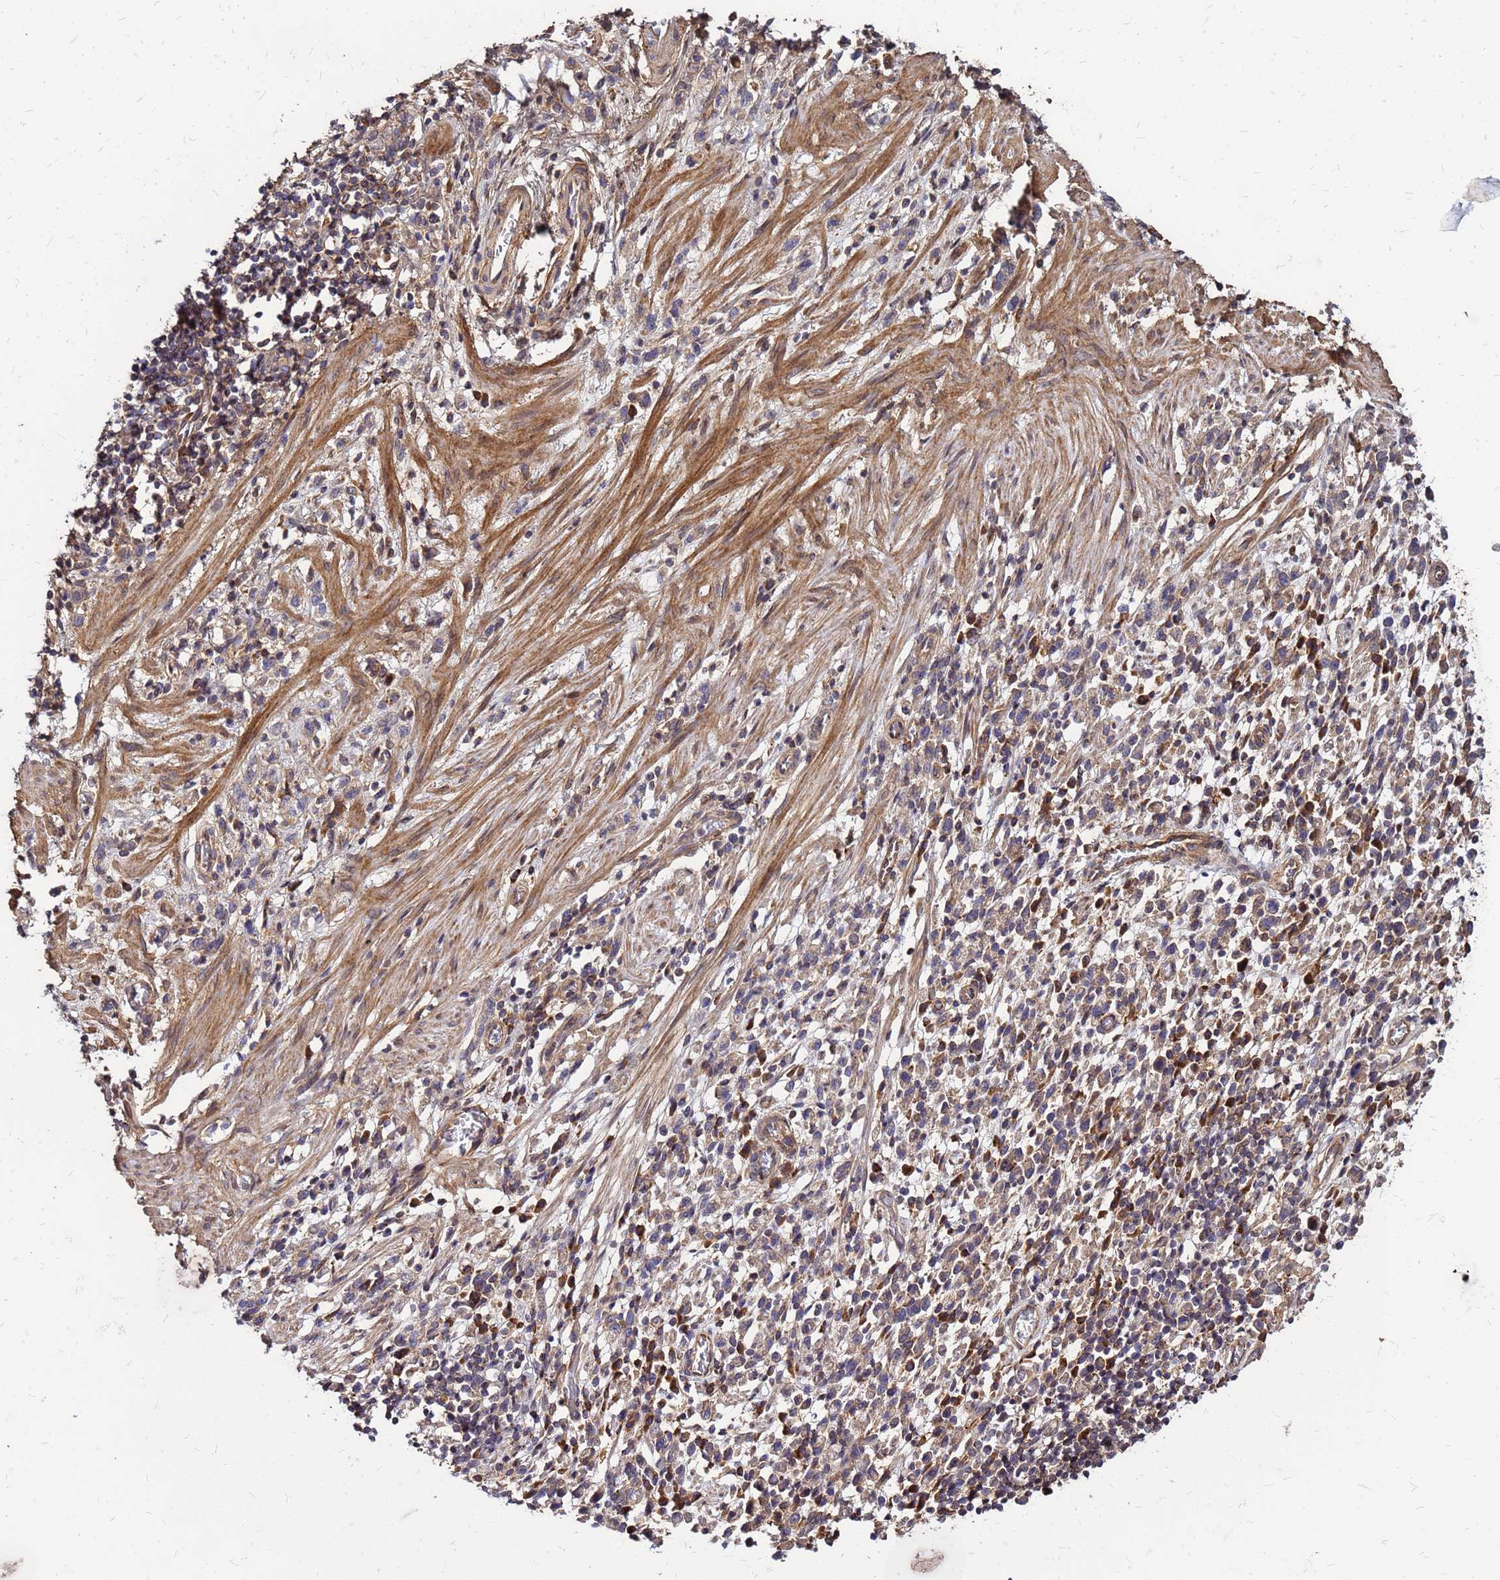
{"staining": {"intensity": "weak", "quantity": "25%-75%", "location": "cytoplasmic/membranous"}, "tissue": "stomach cancer", "cell_type": "Tumor cells", "image_type": "cancer", "snomed": [{"axis": "morphology", "description": "Adenocarcinoma, NOS"}, {"axis": "topography", "description": "Stomach"}], "caption": "Weak cytoplasmic/membranous expression for a protein is seen in approximately 25%-75% of tumor cells of stomach adenocarcinoma using immunohistochemistry.", "gene": "CYBC1", "patient": {"sex": "male", "age": 77}}